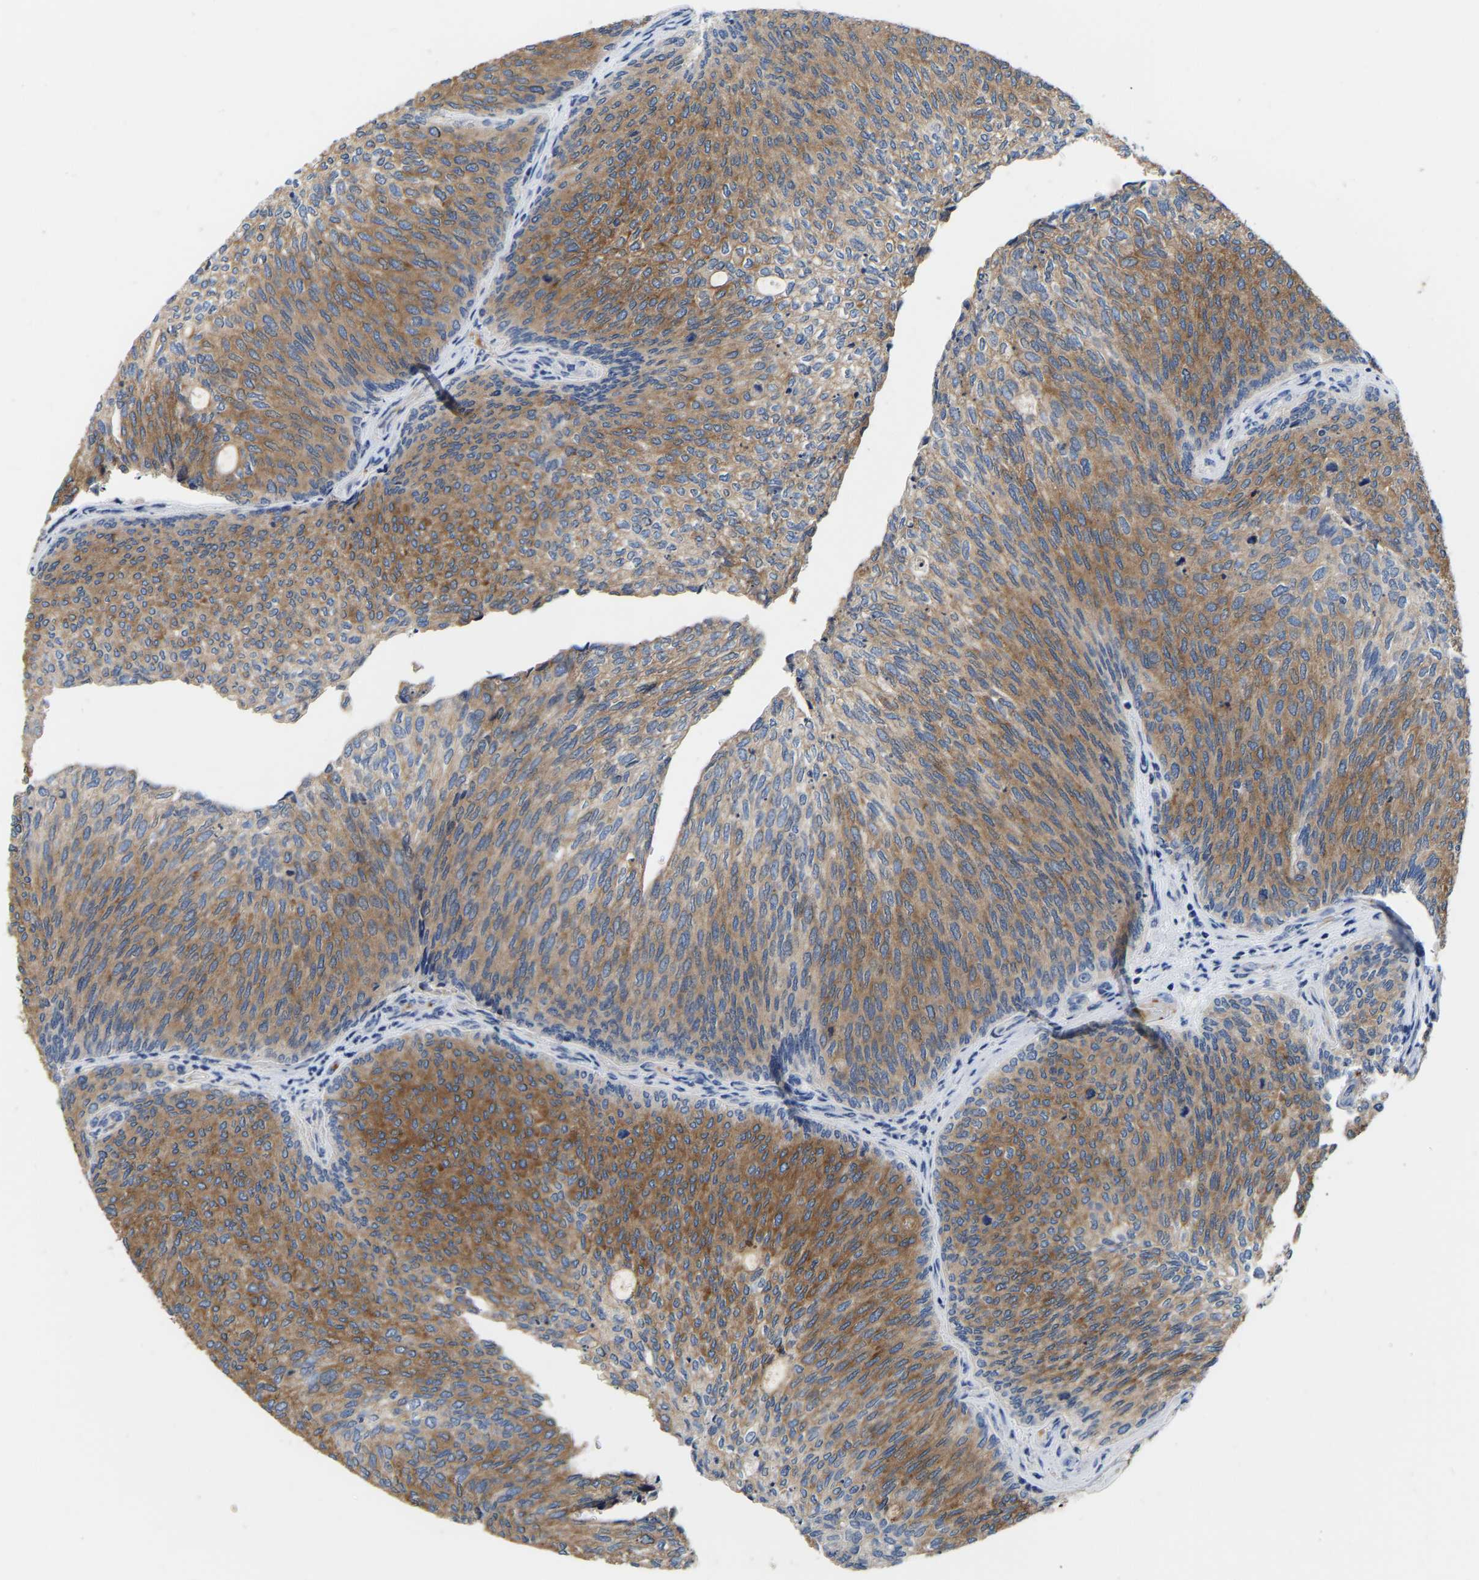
{"staining": {"intensity": "moderate", "quantity": ">75%", "location": "cytoplasmic/membranous"}, "tissue": "urothelial cancer", "cell_type": "Tumor cells", "image_type": "cancer", "snomed": [{"axis": "morphology", "description": "Urothelial carcinoma, Low grade"}, {"axis": "topography", "description": "Urinary bladder"}], "caption": "Urothelial cancer stained with a protein marker displays moderate staining in tumor cells.", "gene": "RAB27B", "patient": {"sex": "female", "age": 79}}